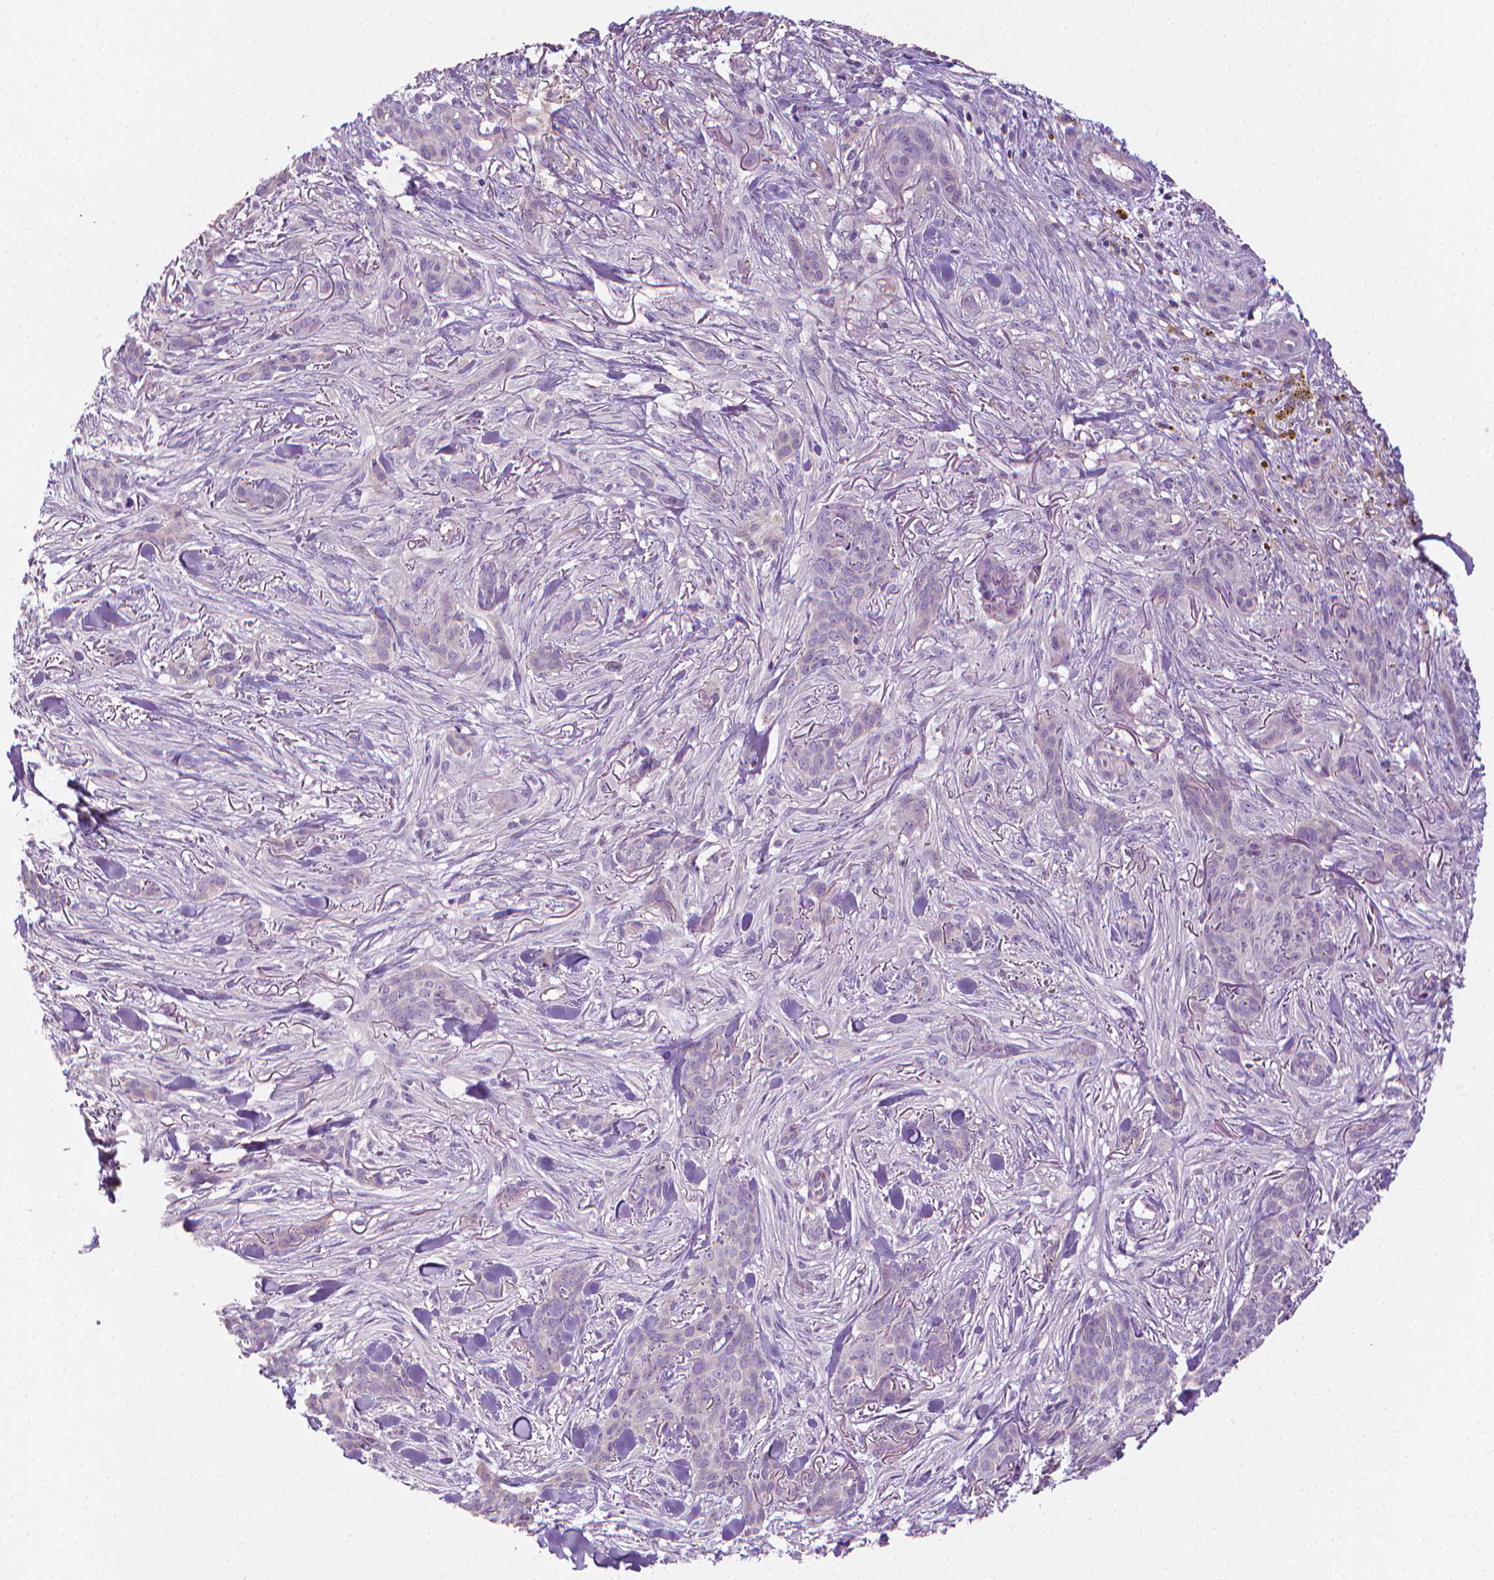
{"staining": {"intensity": "negative", "quantity": "none", "location": "none"}, "tissue": "skin cancer", "cell_type": "Tumor cells", "image_type": "cancer", "snomed": [{"axis": "morphology", "description": "Basal cell carcinoma"}, {"axis": "topography", "description": "Skin"}], "caption": "IHC photomicrograph of neoplastic tissue: human skin cancer (basal cell carcinoma) stained with DAB exhibits no significant protein staining in tumor cells.", "gene": "MCOLN3", "patient": {"sex": "female", "age": 61}}